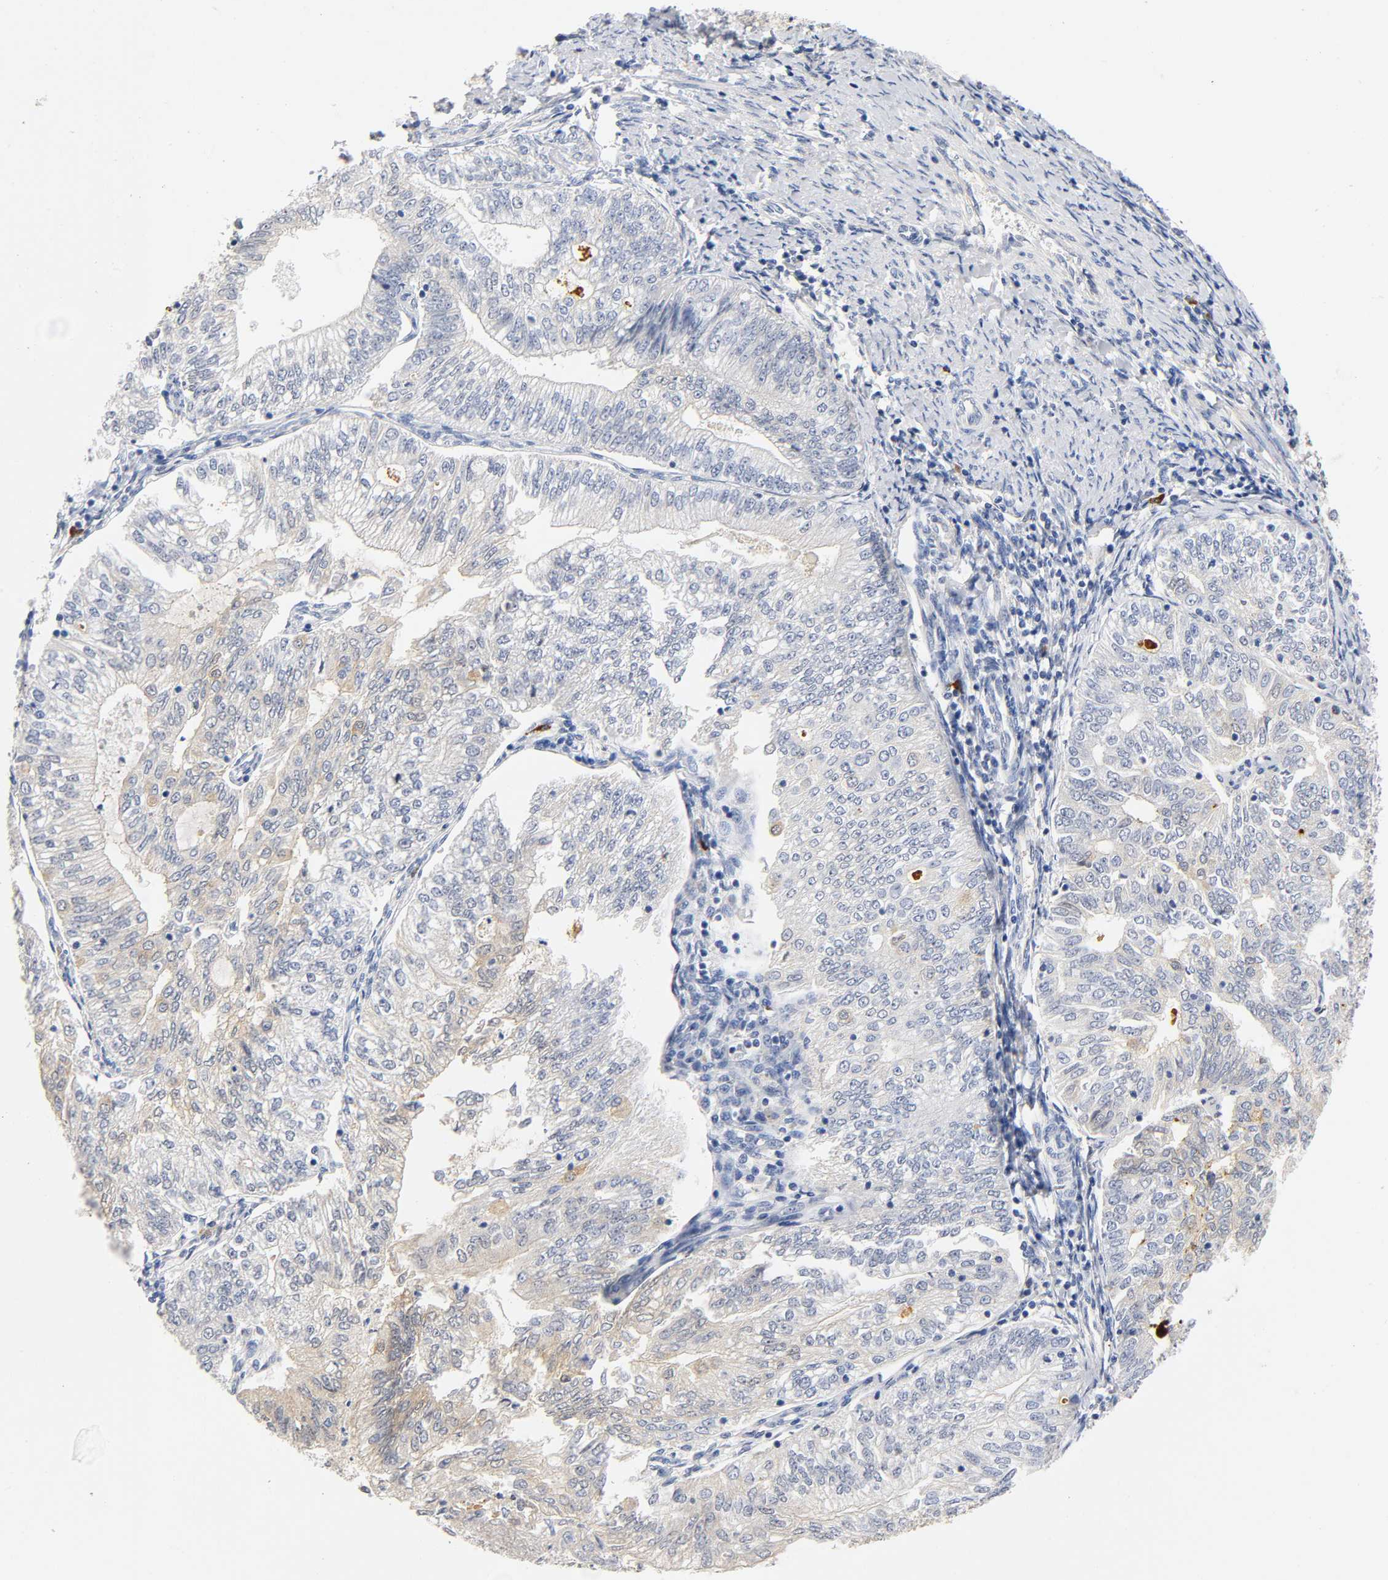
{"staining": {"intensity": "weak", "quantity": "<25%", "location": "cytoplasmic/membranous"}, "tissue": "endometrial cancer", "cell_type": "Tumor cells", "image_type": "cancer", "snomed": [{"axis": "morphology", "description": "Adenocarcinoma, NOS"}, {"axis": "topography", "description": "Endometrium"}], "caption": "Immunohistochemistry (IHC) image of neoplastic tissue: adenocarcinoma (endometrial) stained with DAB (3,3'-diaminobenzidine) shows no significant protein expression in tumor cells. (DAB immunohistochemistry with hematoxylin counter stain).", "gene": "TNC", "patient": {"sex": "female", "age": 69}}